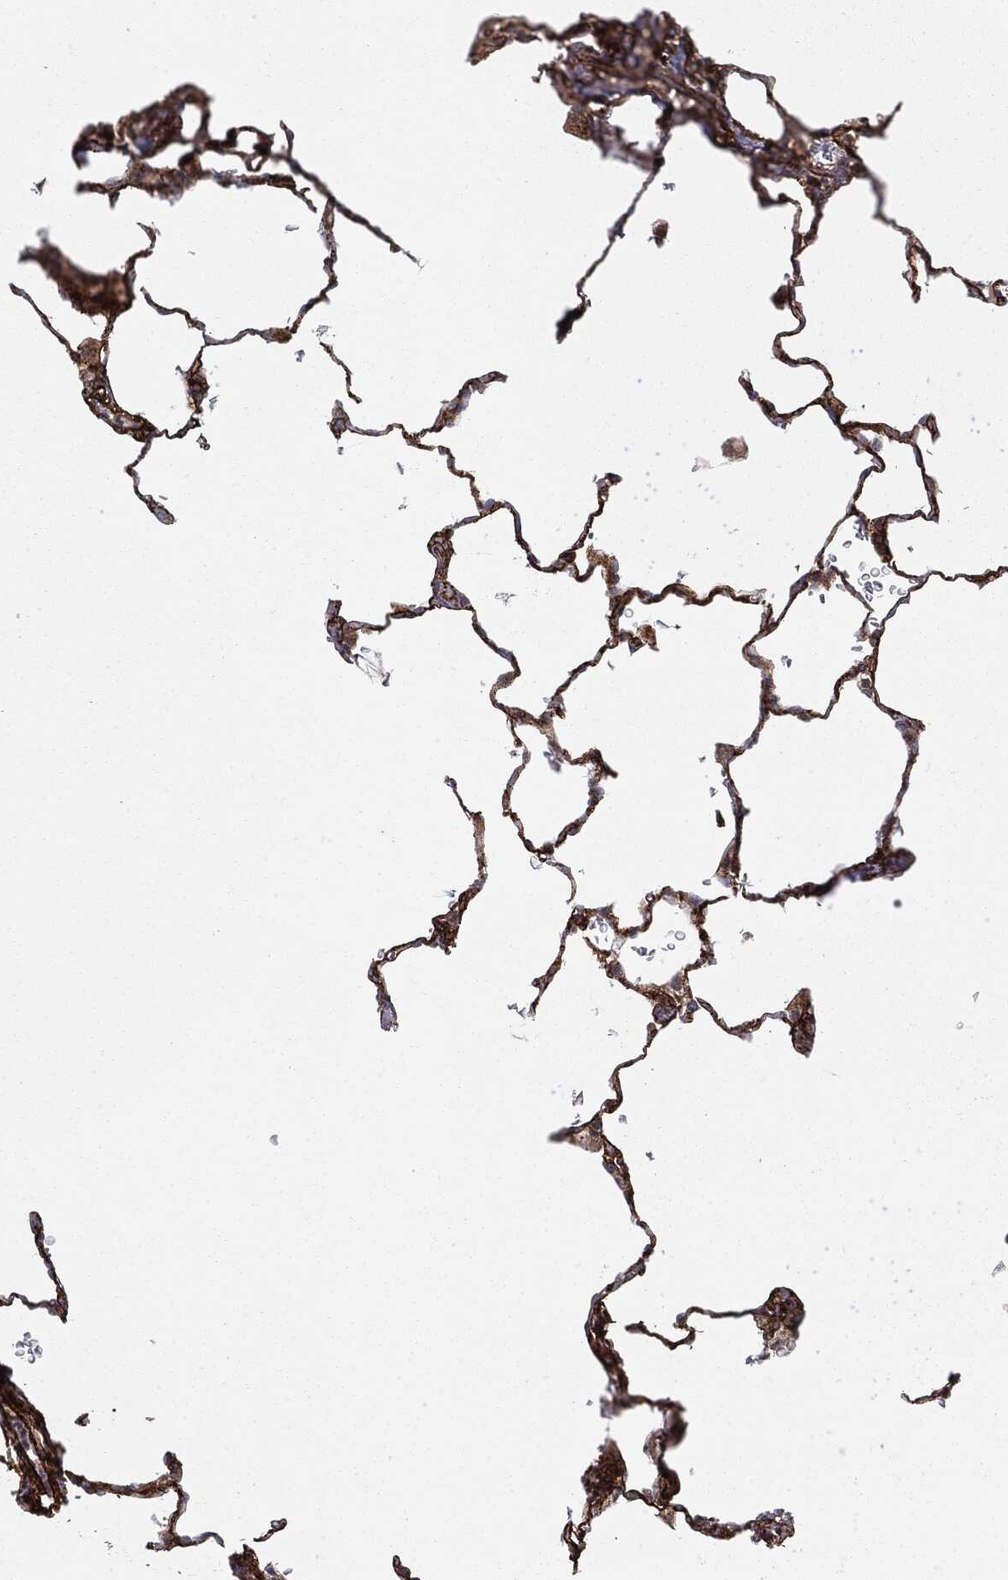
{"staining": {"intensity": "strong", "quantity": ">75%", "location": "cytoplasmic/membranous"}, "tissue": "lung", "cell_type": "Alveolar cells", "image_type": "normal", "snomed": [{"axis": "morphology", "description": "Normal tissue, NOS"}, {"axis": "morphology", "description": "Adenocarcinoma, metastatic, NOS"}, {"axis": "topography", "description": "Lung"}], "caption": "Immunohistochemical staining of normal human lung shows strong cytoplasmic/membranous protein staining in approximately >75% of alveolar cells. The staining was performed using DAB to visualize the protein expression in brown, while the nuclei were stained in blue with hematoxylin (Magnification: 20x).", "gene": "PTEN", "patient": {"sex": "male", "age": 45}}